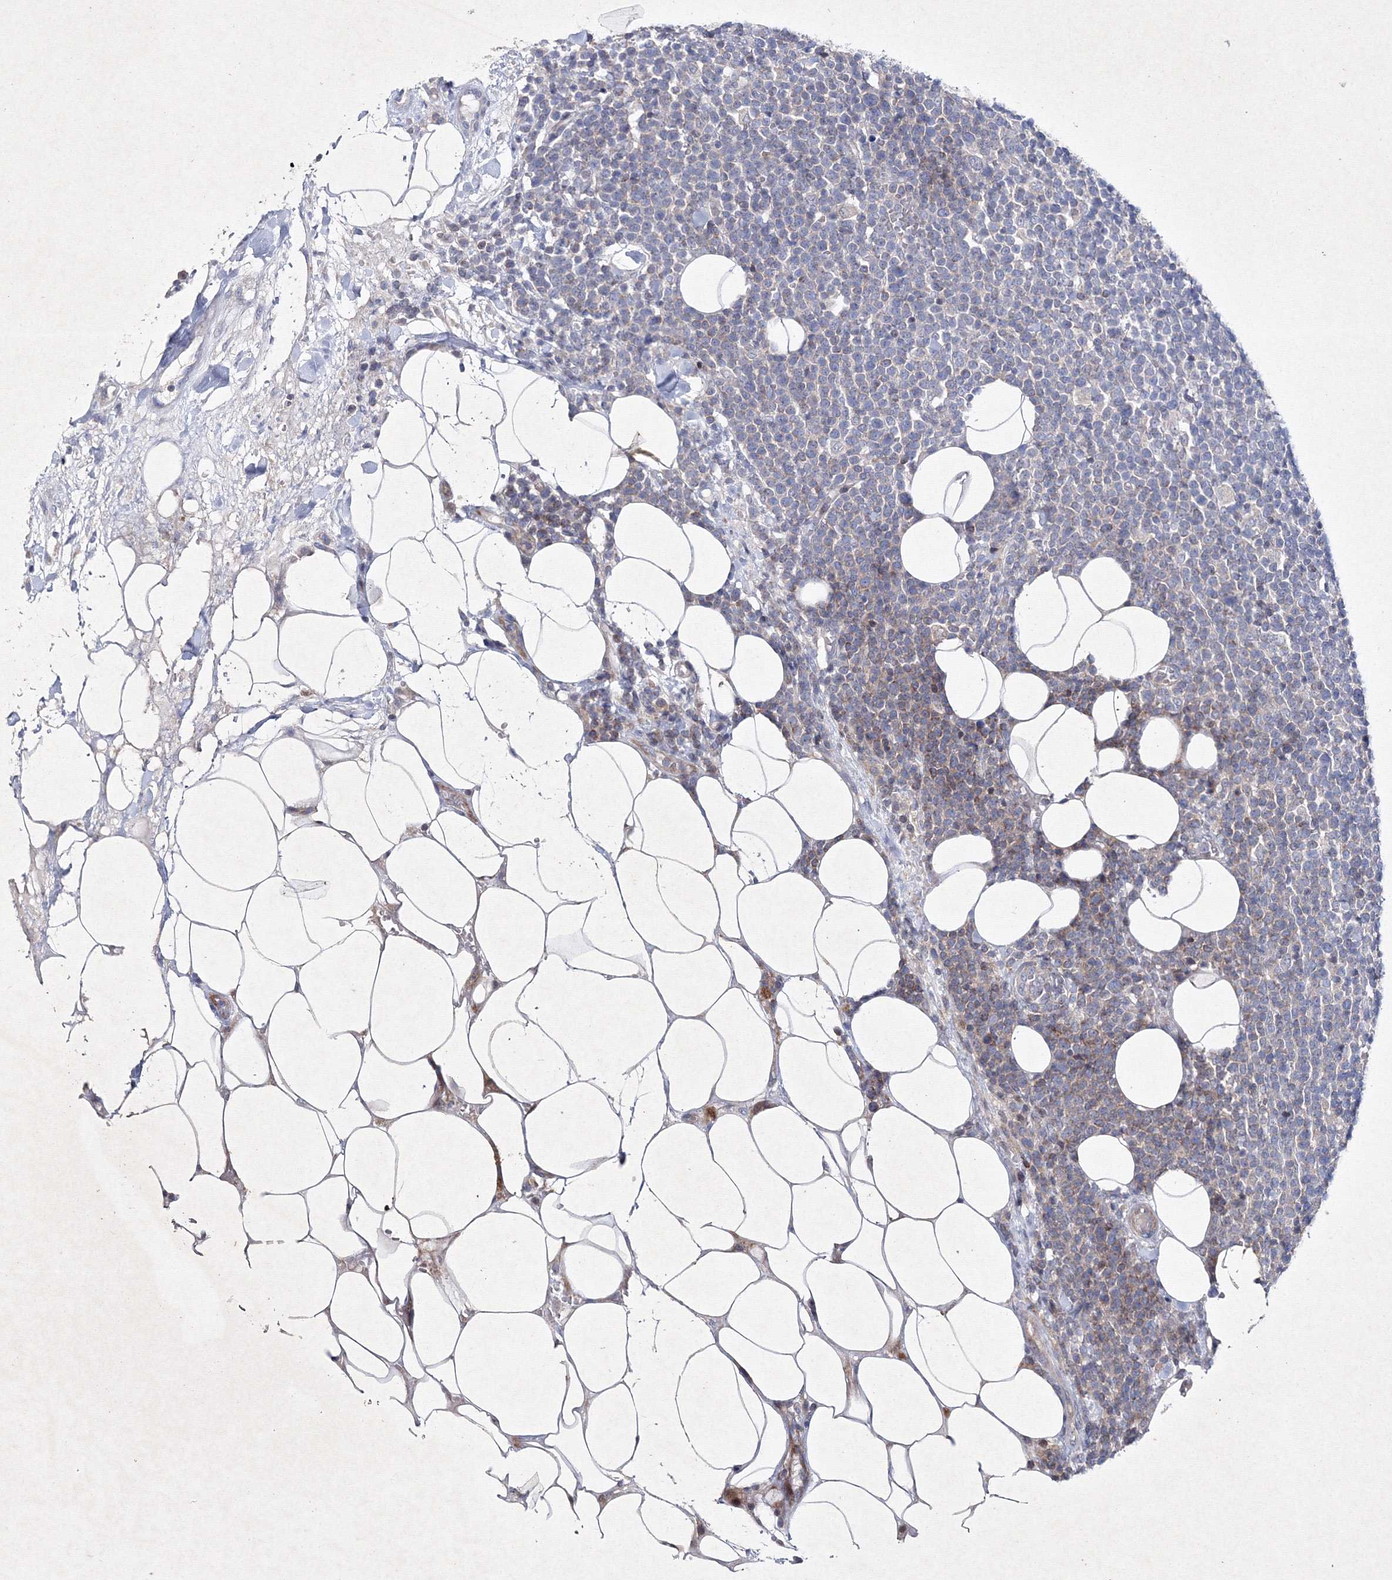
{"staining": {"intensity": "weak", "quantity": "<25%", "location": "cytoplasmic/membranous"}, "tissue": "lymphoma", "cell_type": "Tumor cells", "image_type": "cancer", "snomed": [{"axis": "morphology", "description": "Malignant lymphoma, non-Hodgkin's type, High grade"}, {"axis": "topography", "description": "Lymph node"}], "caption": "This photomicrograph is of high-grade malignant lymphoma, non-Hodgkin's type stained with immunohistochemistry to label a protein in brown with the nuclei are counter-stained blue. There is no staining in tumor cells.", "gene": "SMIM29", "patient": {"sex": "male", "age": 61}}